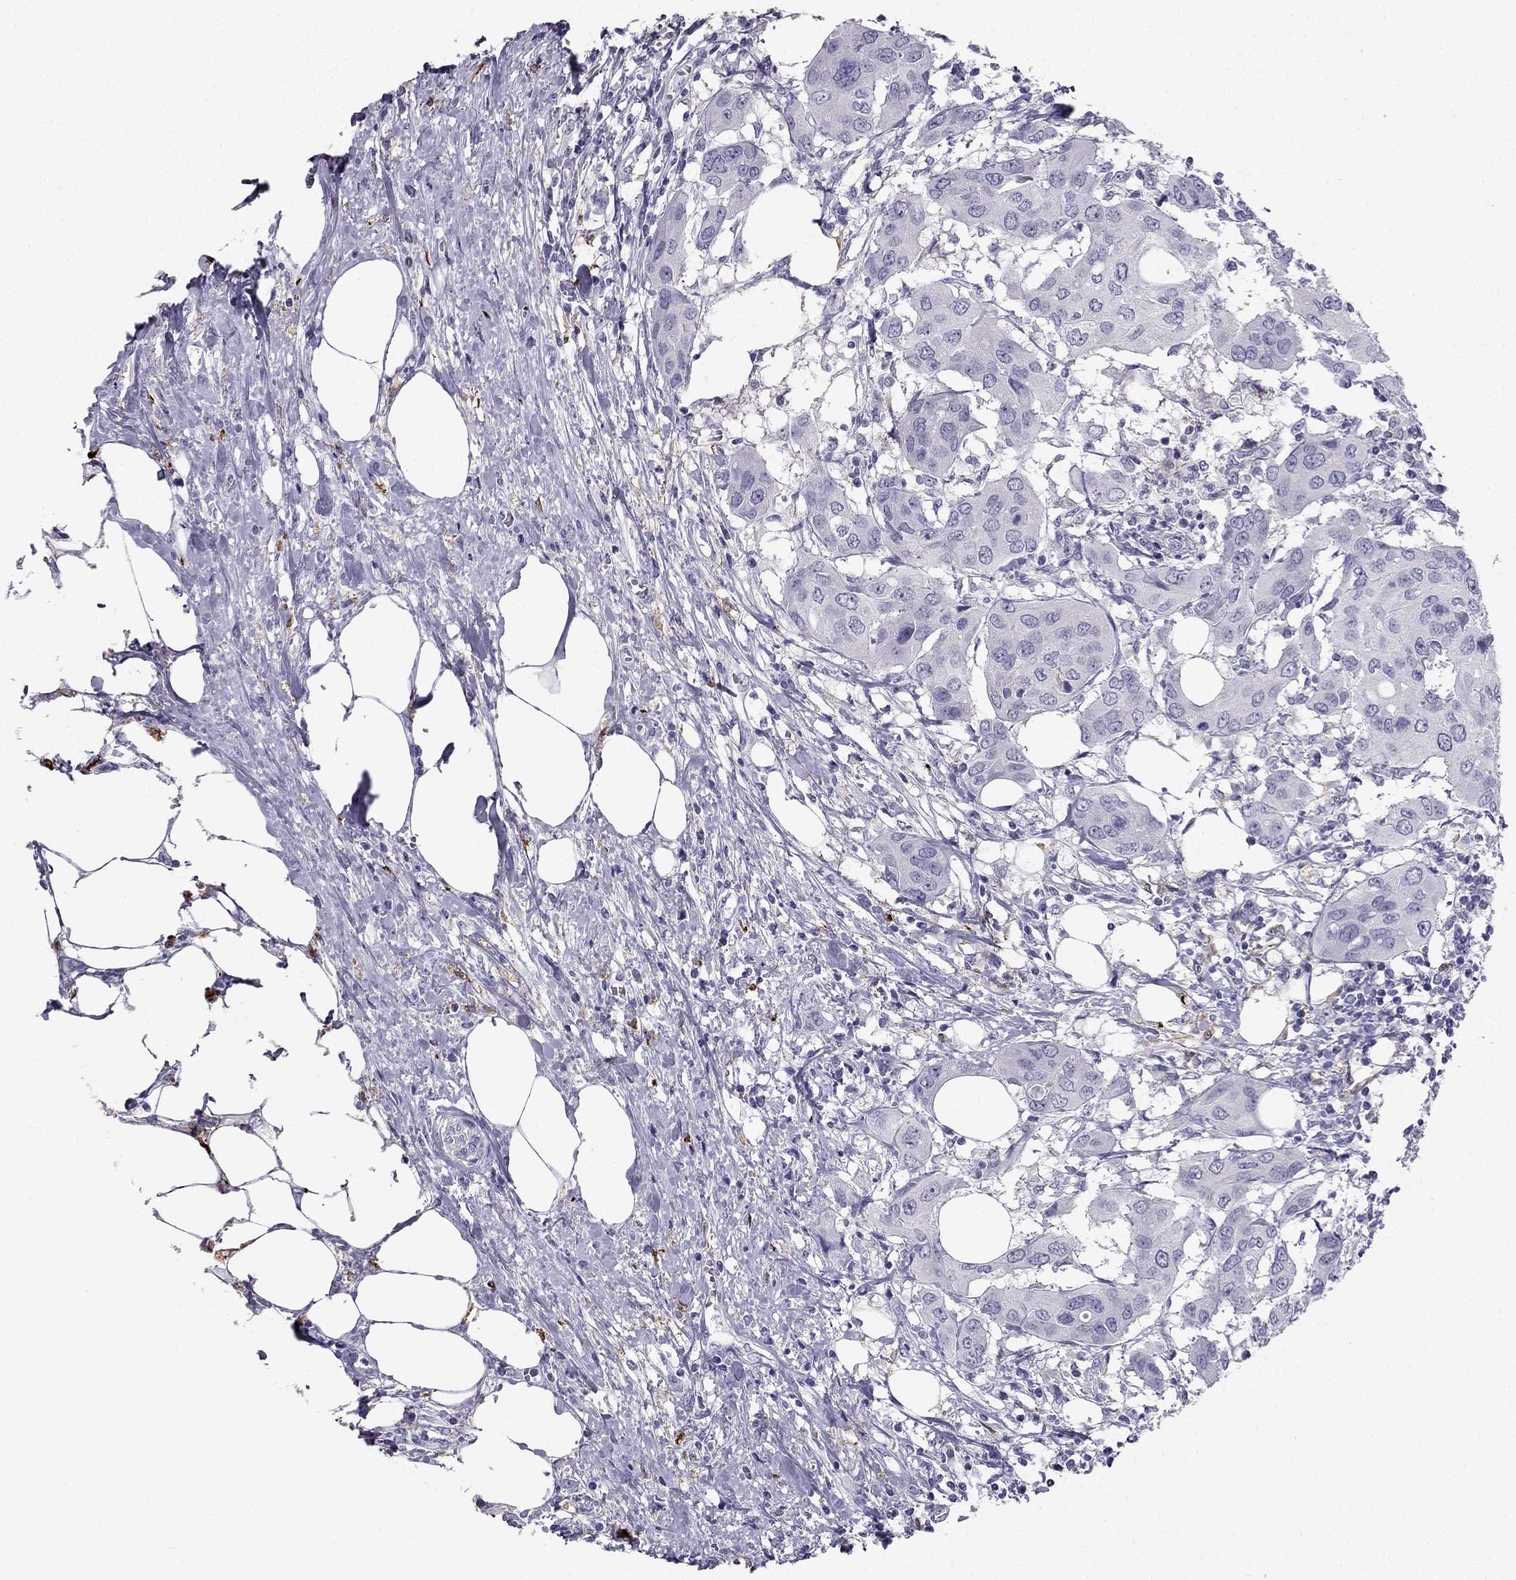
{"staining": {"intensity": "negative", "quantity": "none", "location": "none"}, "tissue": "urothelial cancer", "cell_type": "Tumor cells", "image_type": "cancer", "snomed": [{"axis": "morphology", "description": "Urothelial carcinoma, NOS"}, {"axis": "morphology", "description": "Urothelial carcinoma, High grade"}, {"axis": "topography", "description": "Urinary bladder"}], "caption": "High-grade urothelial carcinoma stained for a protein using immunohistochemistry (IHC) shows no staining tumor cells.", "gene": "LMTK3", "patient": {"sex": "male", "age": 63}}